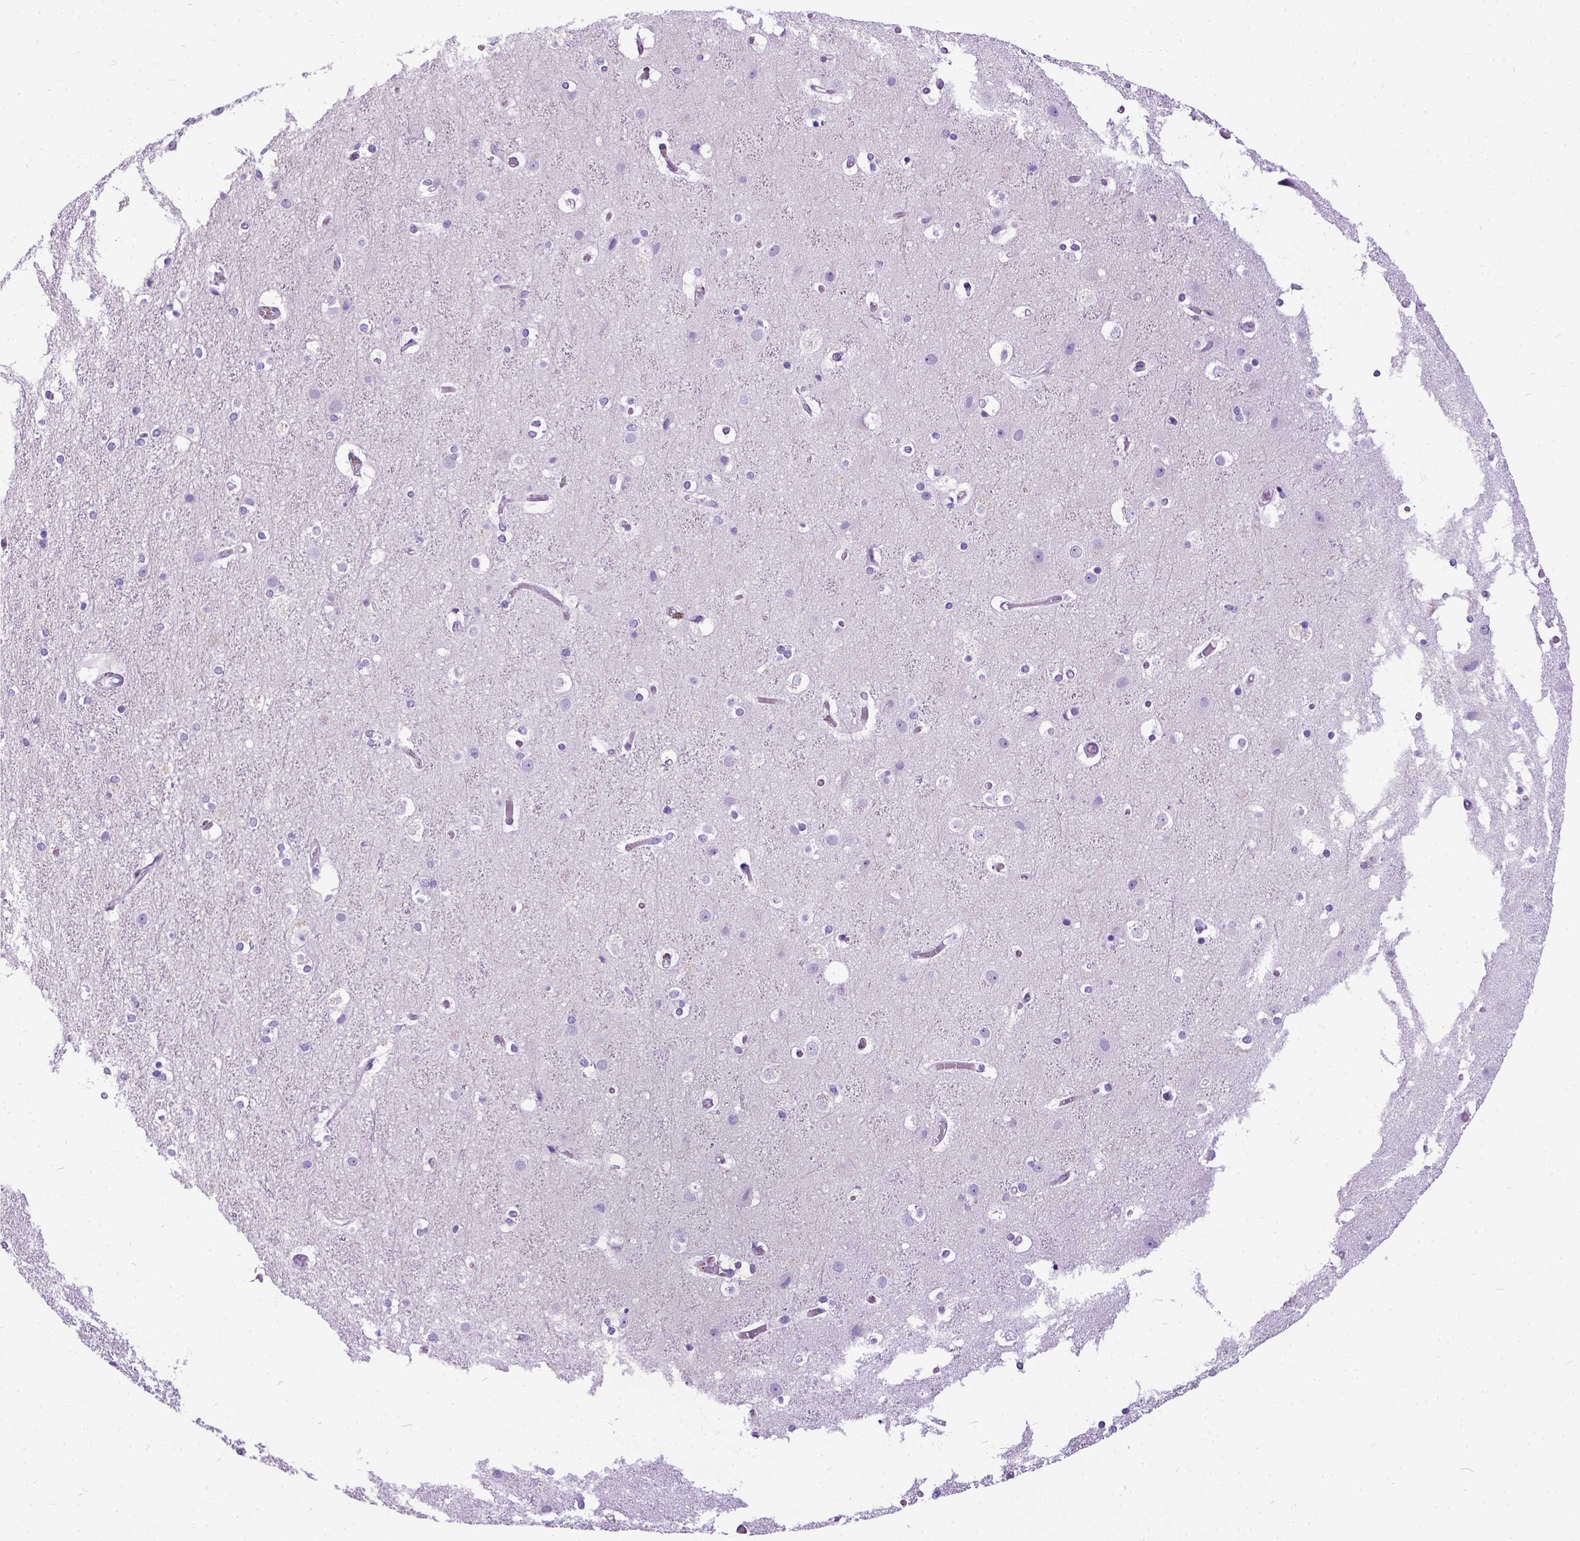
{"staining": {"intensity": "negative", "quantity": "none", "location": "none"}, "tissue": "cerebral cortex", "cell_type": "Endothelial cells", "image_type": "normal", "snomed": [{"axis": "morphology", "description": "Normal tissue, NOS"}, {"axis": "topography", "description": "Cerebral cortex"}], "caption": "Endothelial cells are negative for brown protein staining in benign cerebral cortex. (DAB (3,3'-diaminobenzidine) immunohistochemistry (IHC) visualized using brightfield microscopy, high magnification).", "gene": "IGF2", "patient": {"sex": "female", "age": 52}}